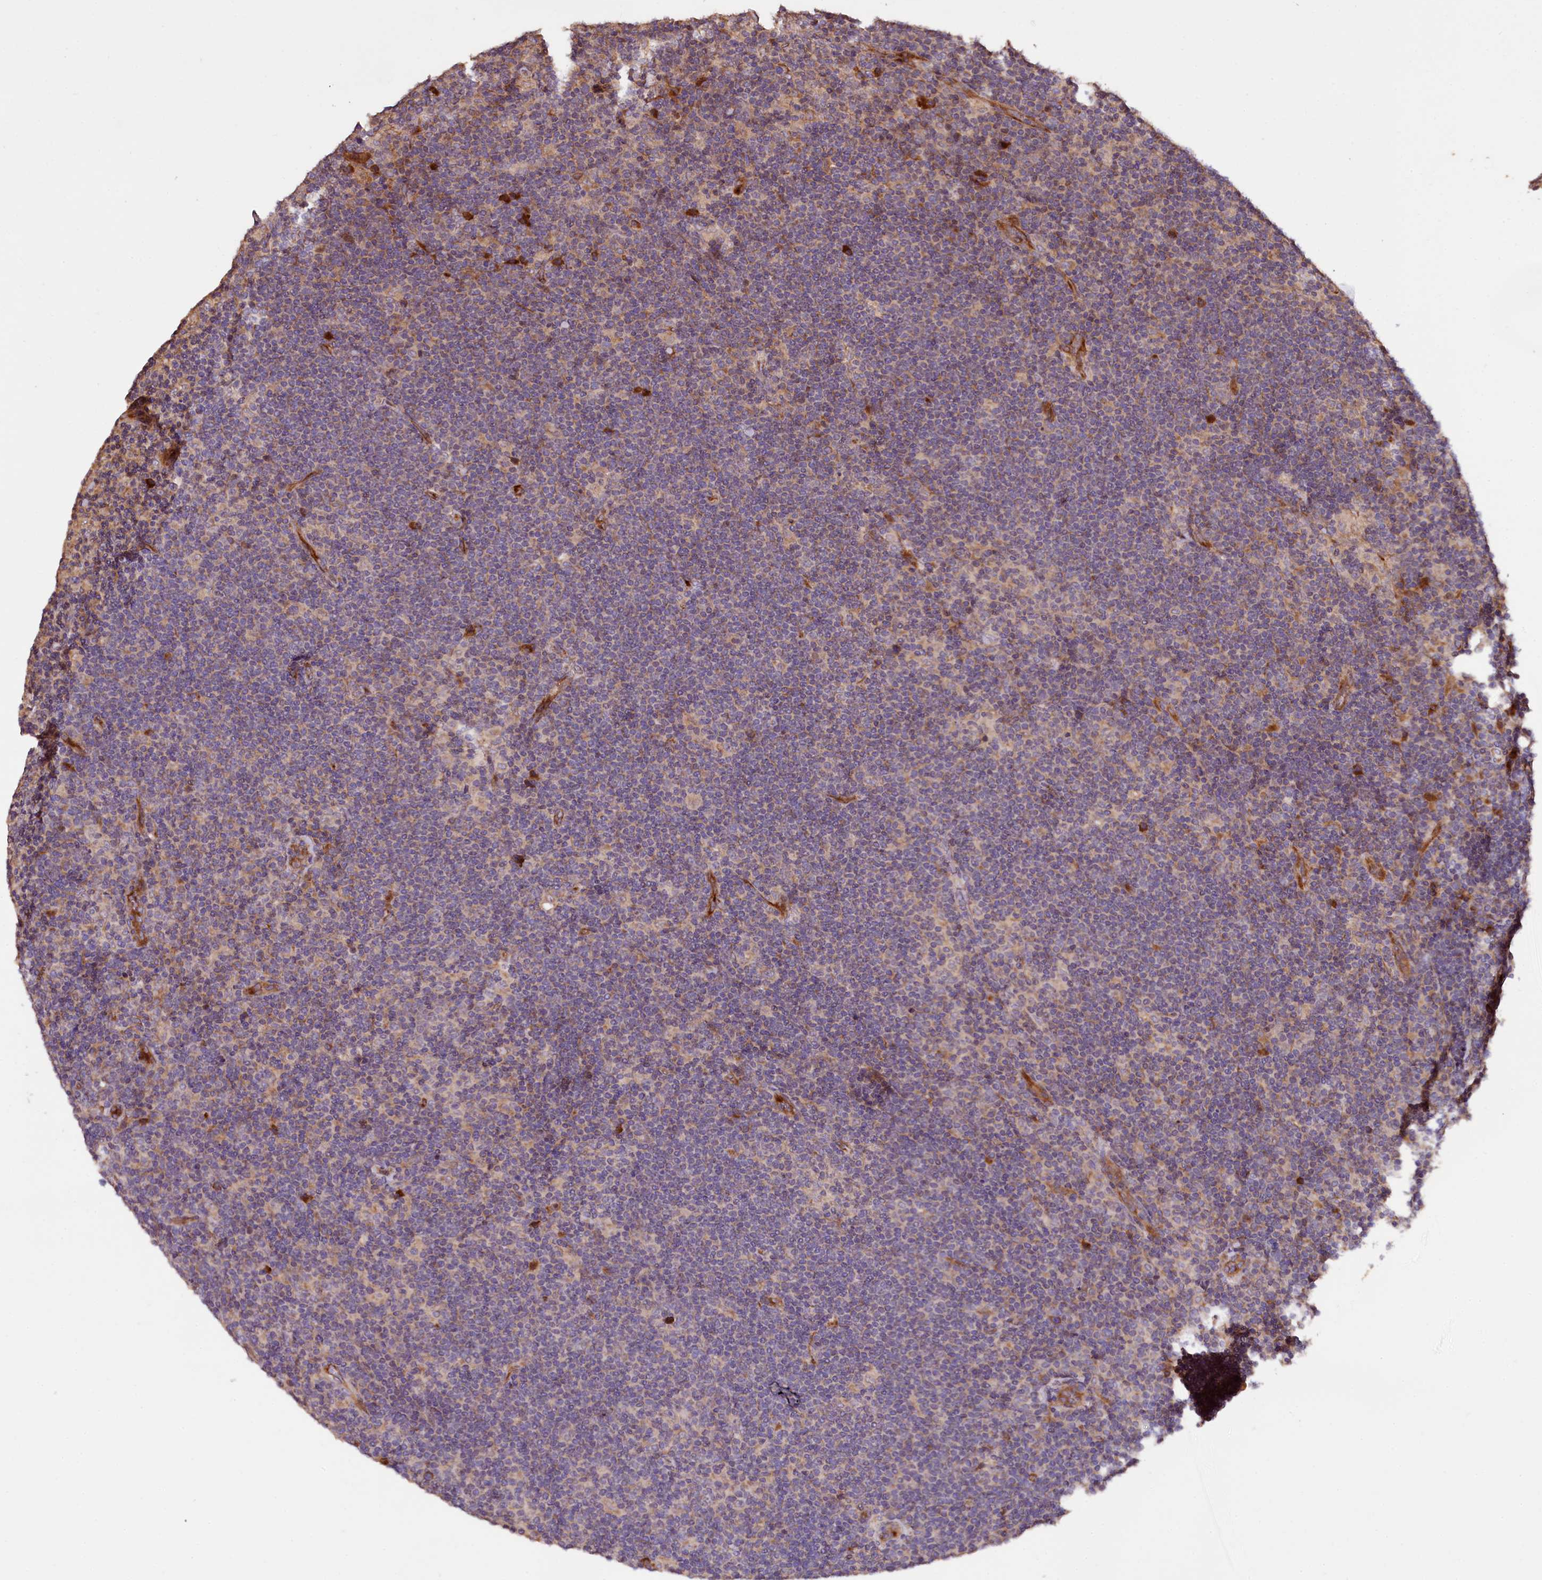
{"staining": {"intensity": "moderate", "quantity": "<25%", "location": "cytoplasmic/membranous"}, "tissue": "lymphoma", "cell_type": "Tumor cells", "image_type": "cancer", "snomed": [{"axis": "morphology", "description": "Hodgkin's disease, NOS"}, {"axis": "topography", "description": "Lymph node"}], "caption": "Immunohistochemical staining of human Hodgkin's disease reveals low levels of moderate cytoplasmic/membranous protein expression in approximately <25% of tumor cells.", "gene": "RASSF1", "patient": {"sex": "female", "age": 57}}